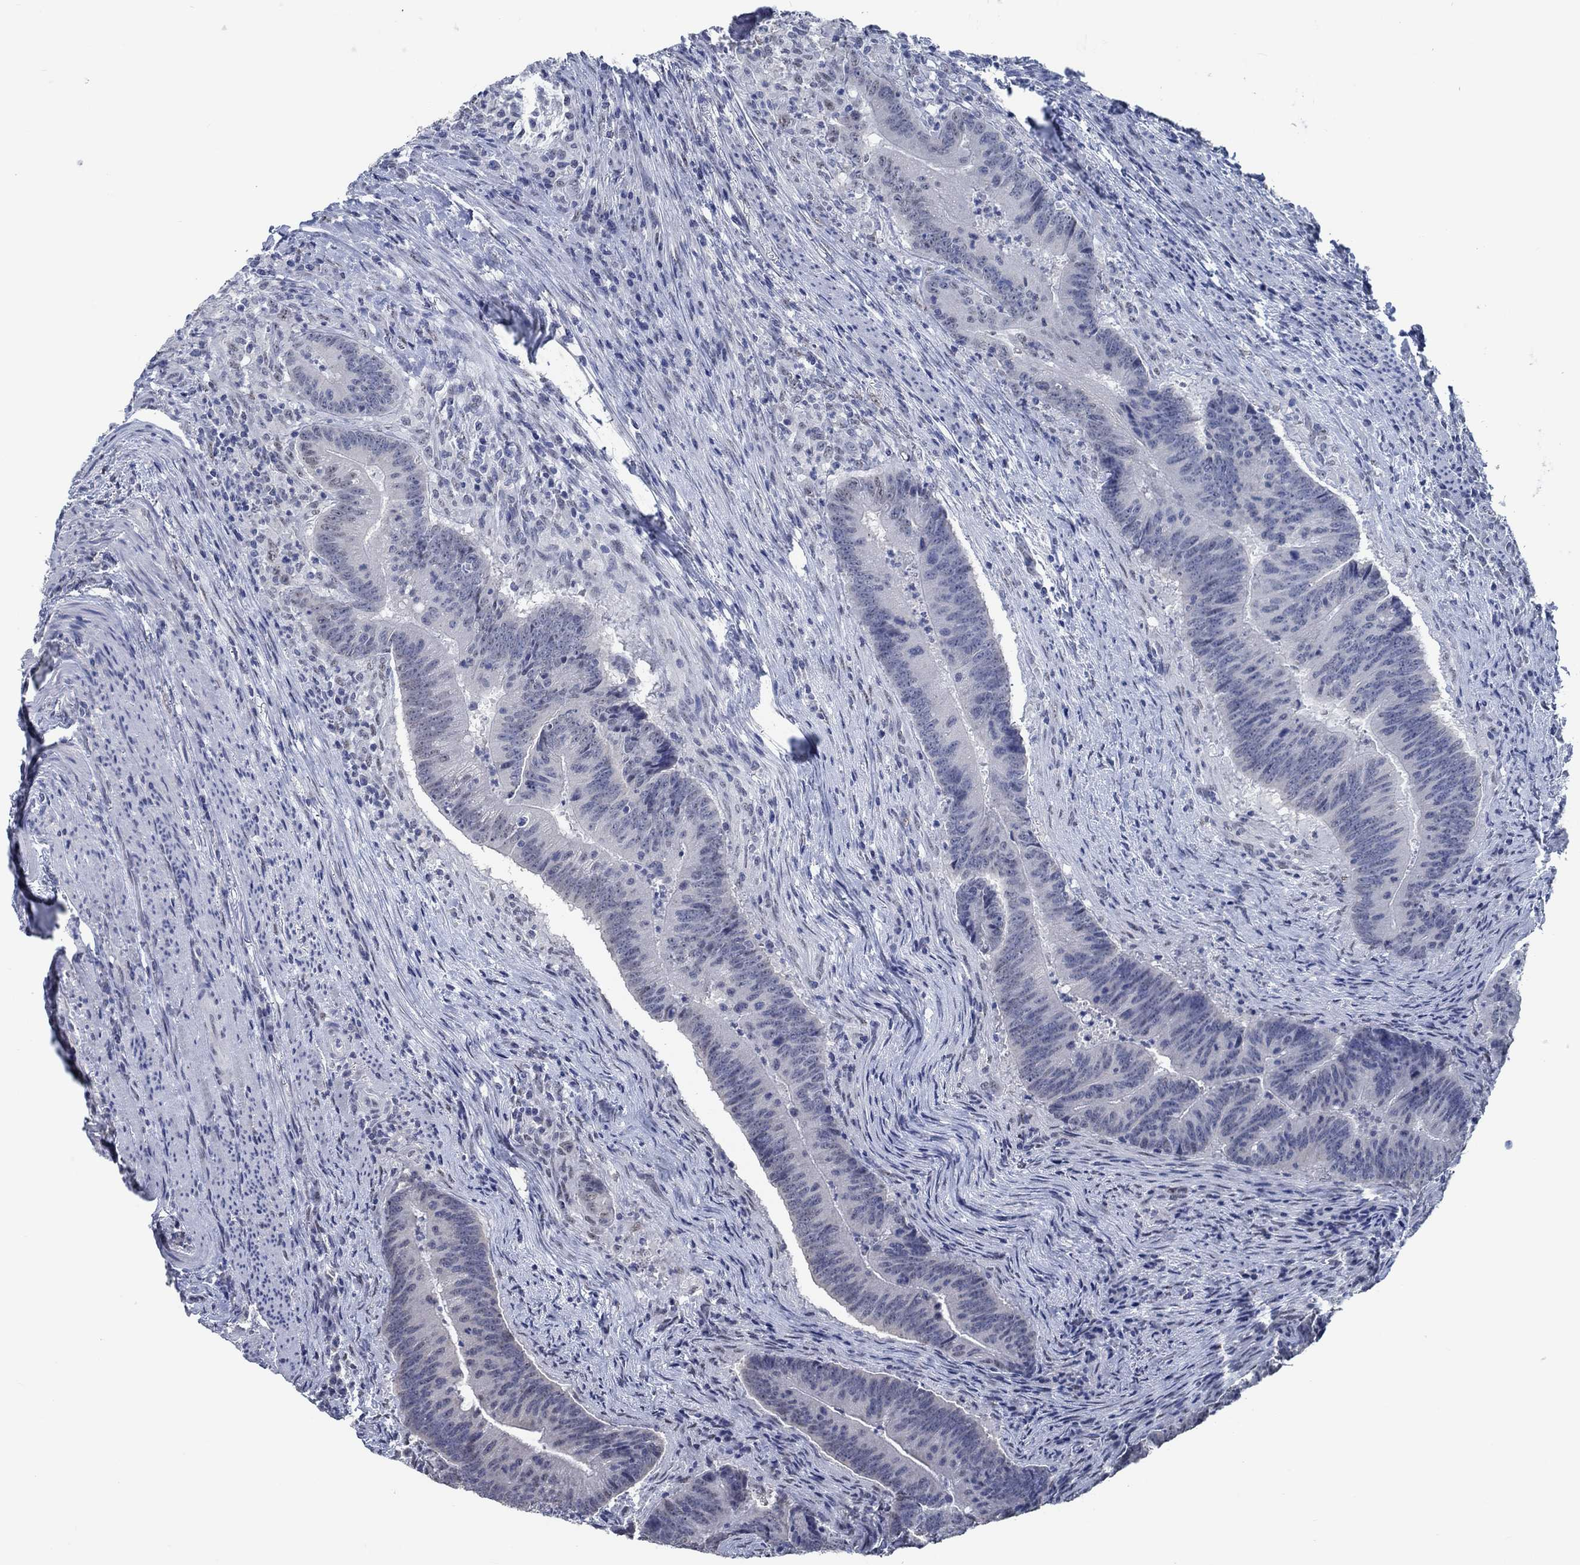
{"staining": {"intensity": "negative", "quantity": "none", "location": "none"}, "tissue": "colorectal cancer", "cell_type": "Tumor cells", "image_type": "cancer", "snomed": [{"axis": "morphology", "description": "Adenocarcinoma, NOS"}, {"axis": "topography", "description": "Colon"}], "caption": "Tumor cells show no significant protein staining in colorectal cancer.", "gene": "OBSCN", "patient": {"sex": "female", "age": 87}}